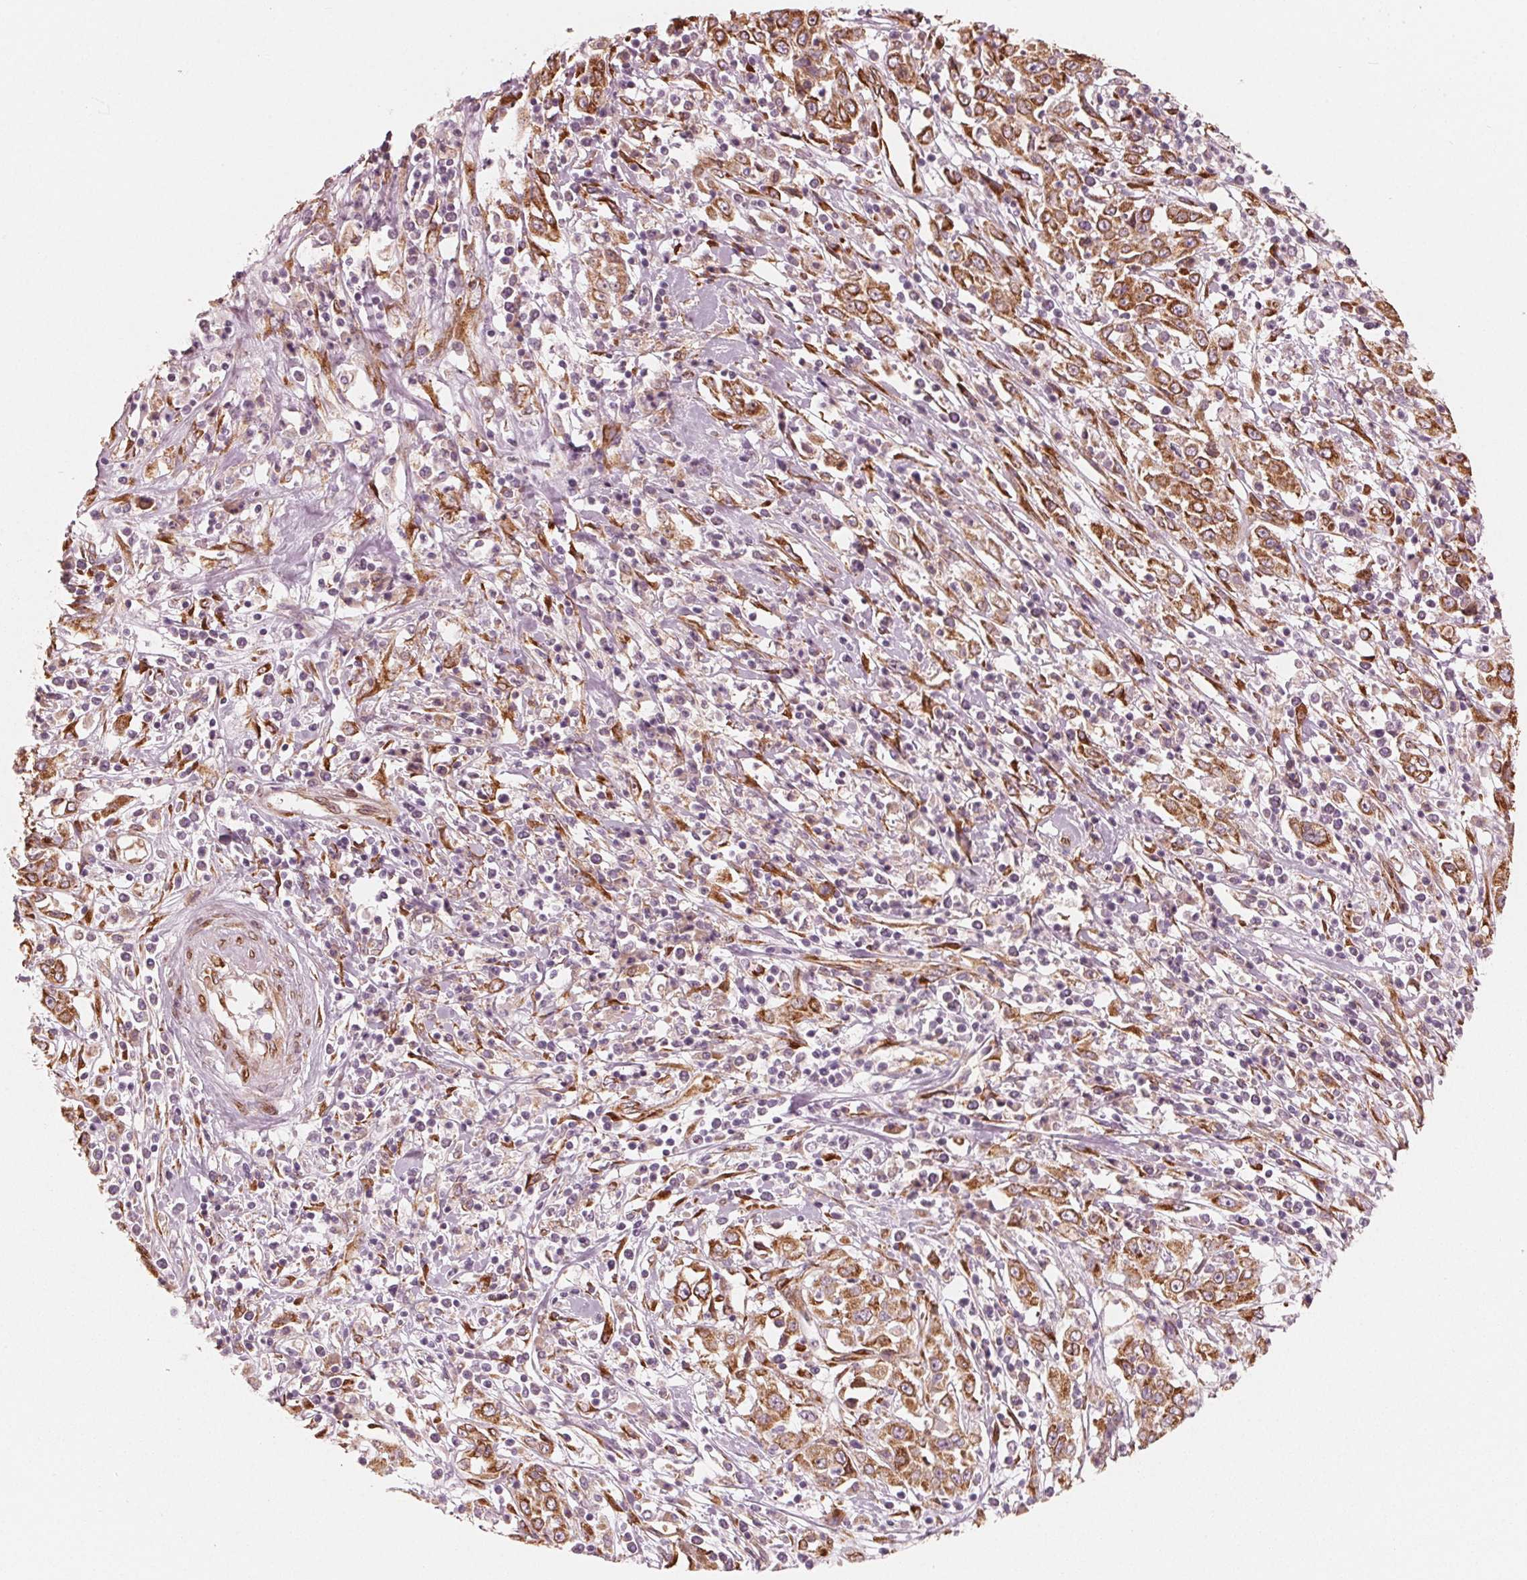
{"staining": {"intensity": "moderate", "quantity": ">75%", "location": "cytoplasmic/membranous"}, "tissue": "cervical cancer", "cell_type": "Tumor cells", "image_type": "cancer", "snomed": [{"axis": "morphology", "description": "Adenocarcinoma, NOS"}, {"axis": "topography", "description": "Cervix"}], "caption": "Human cervical cancer (adenocarcinoma) stained with a brown dye shows moderate cytoplasmic/membranous positive positivity in about >75% of tumor cells.", "gene": "IKBIP", "patient": {"sex": "female", "age": 40}}